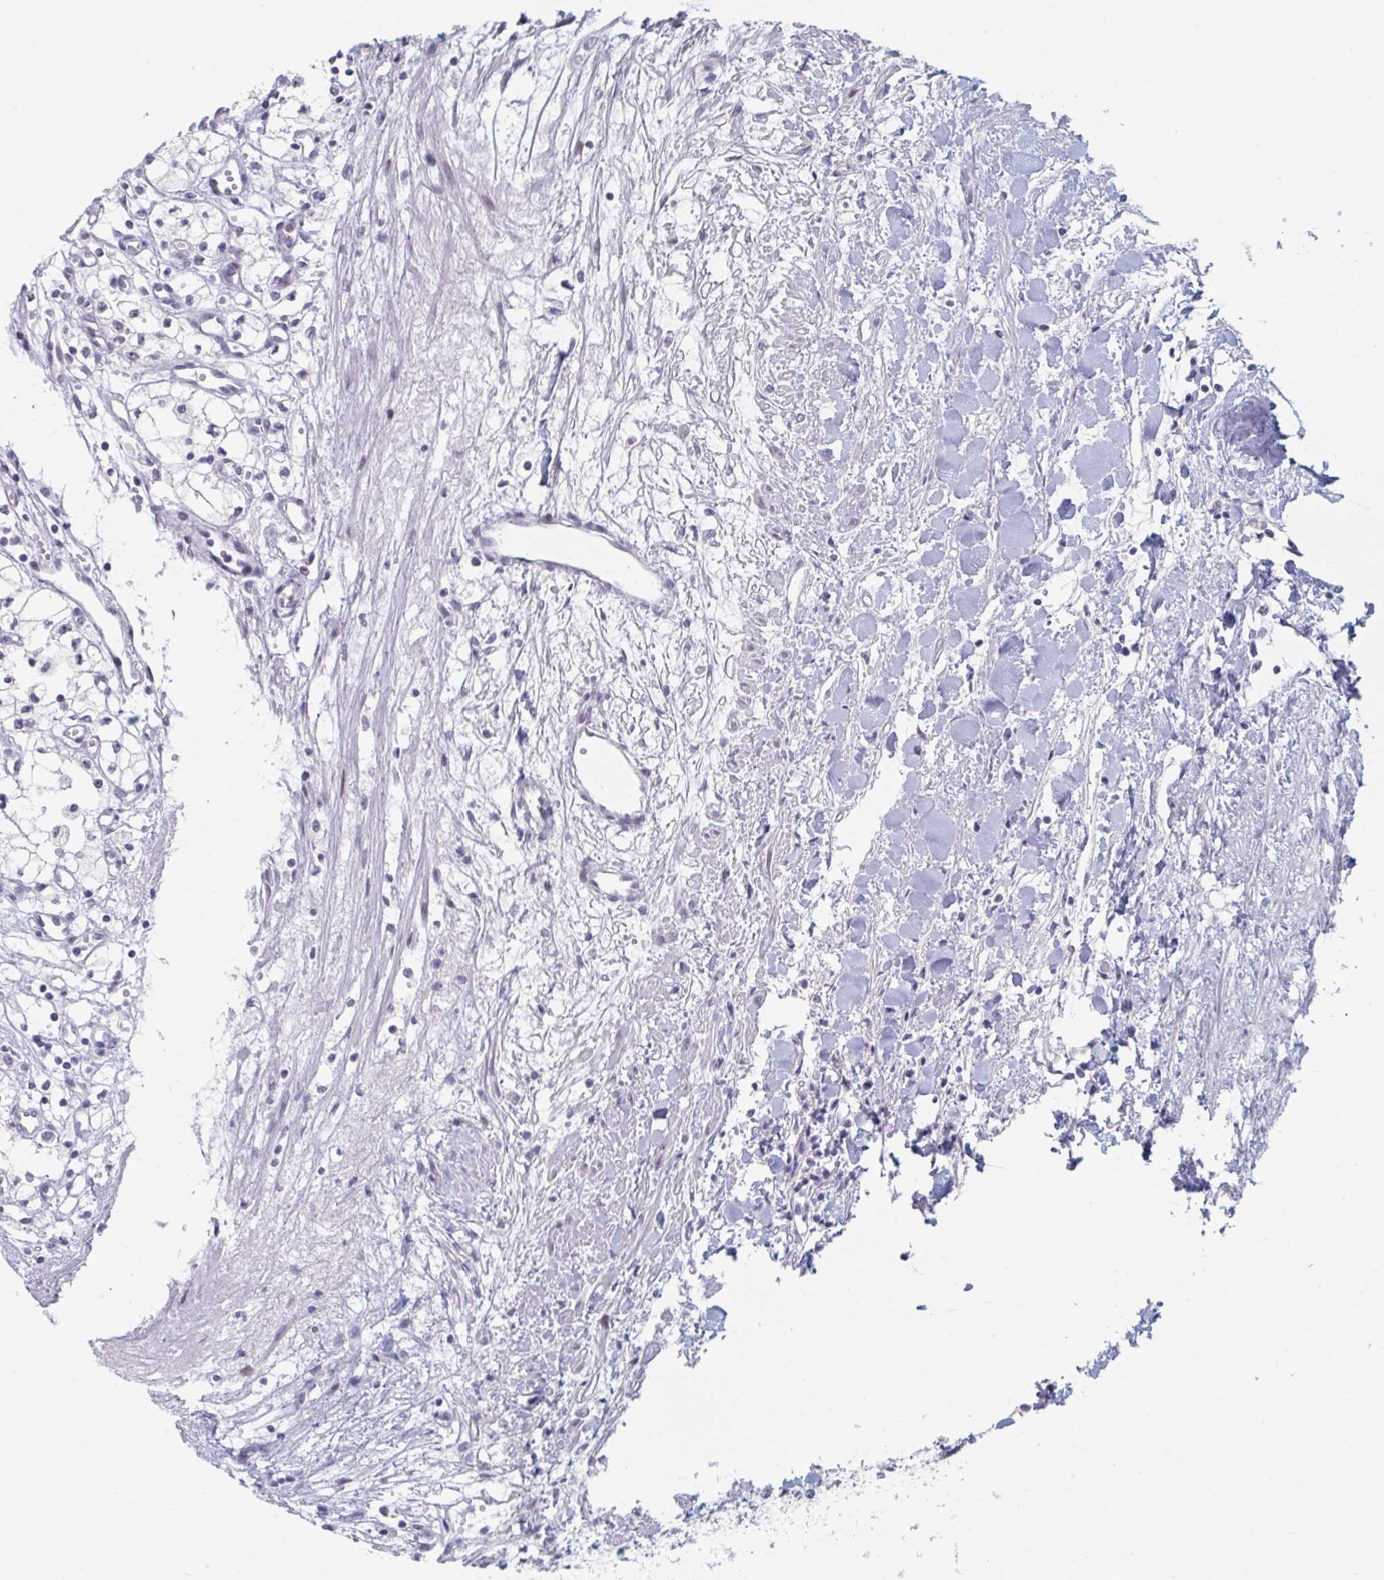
{"staining": {"intensity": "negative", "quantity": "none", "location": "none"}, "tissue": "renal cancer", "cell_type": "Tumor cells", "image_type": "cancer", "snomed": [{"axis": "morphology", "description": "Adenocarcinoma, NOS"}, {"axis": "topography", "description": "Kidney"}], "caption": "IHC photomicrograph of neoplastic tissue: human renal adenocarcinoma stained with DAB exhibits no significant protein staining in tumor cells.", "gene": "NR1H2", "patient": {"sex": "male", "age": 59}}